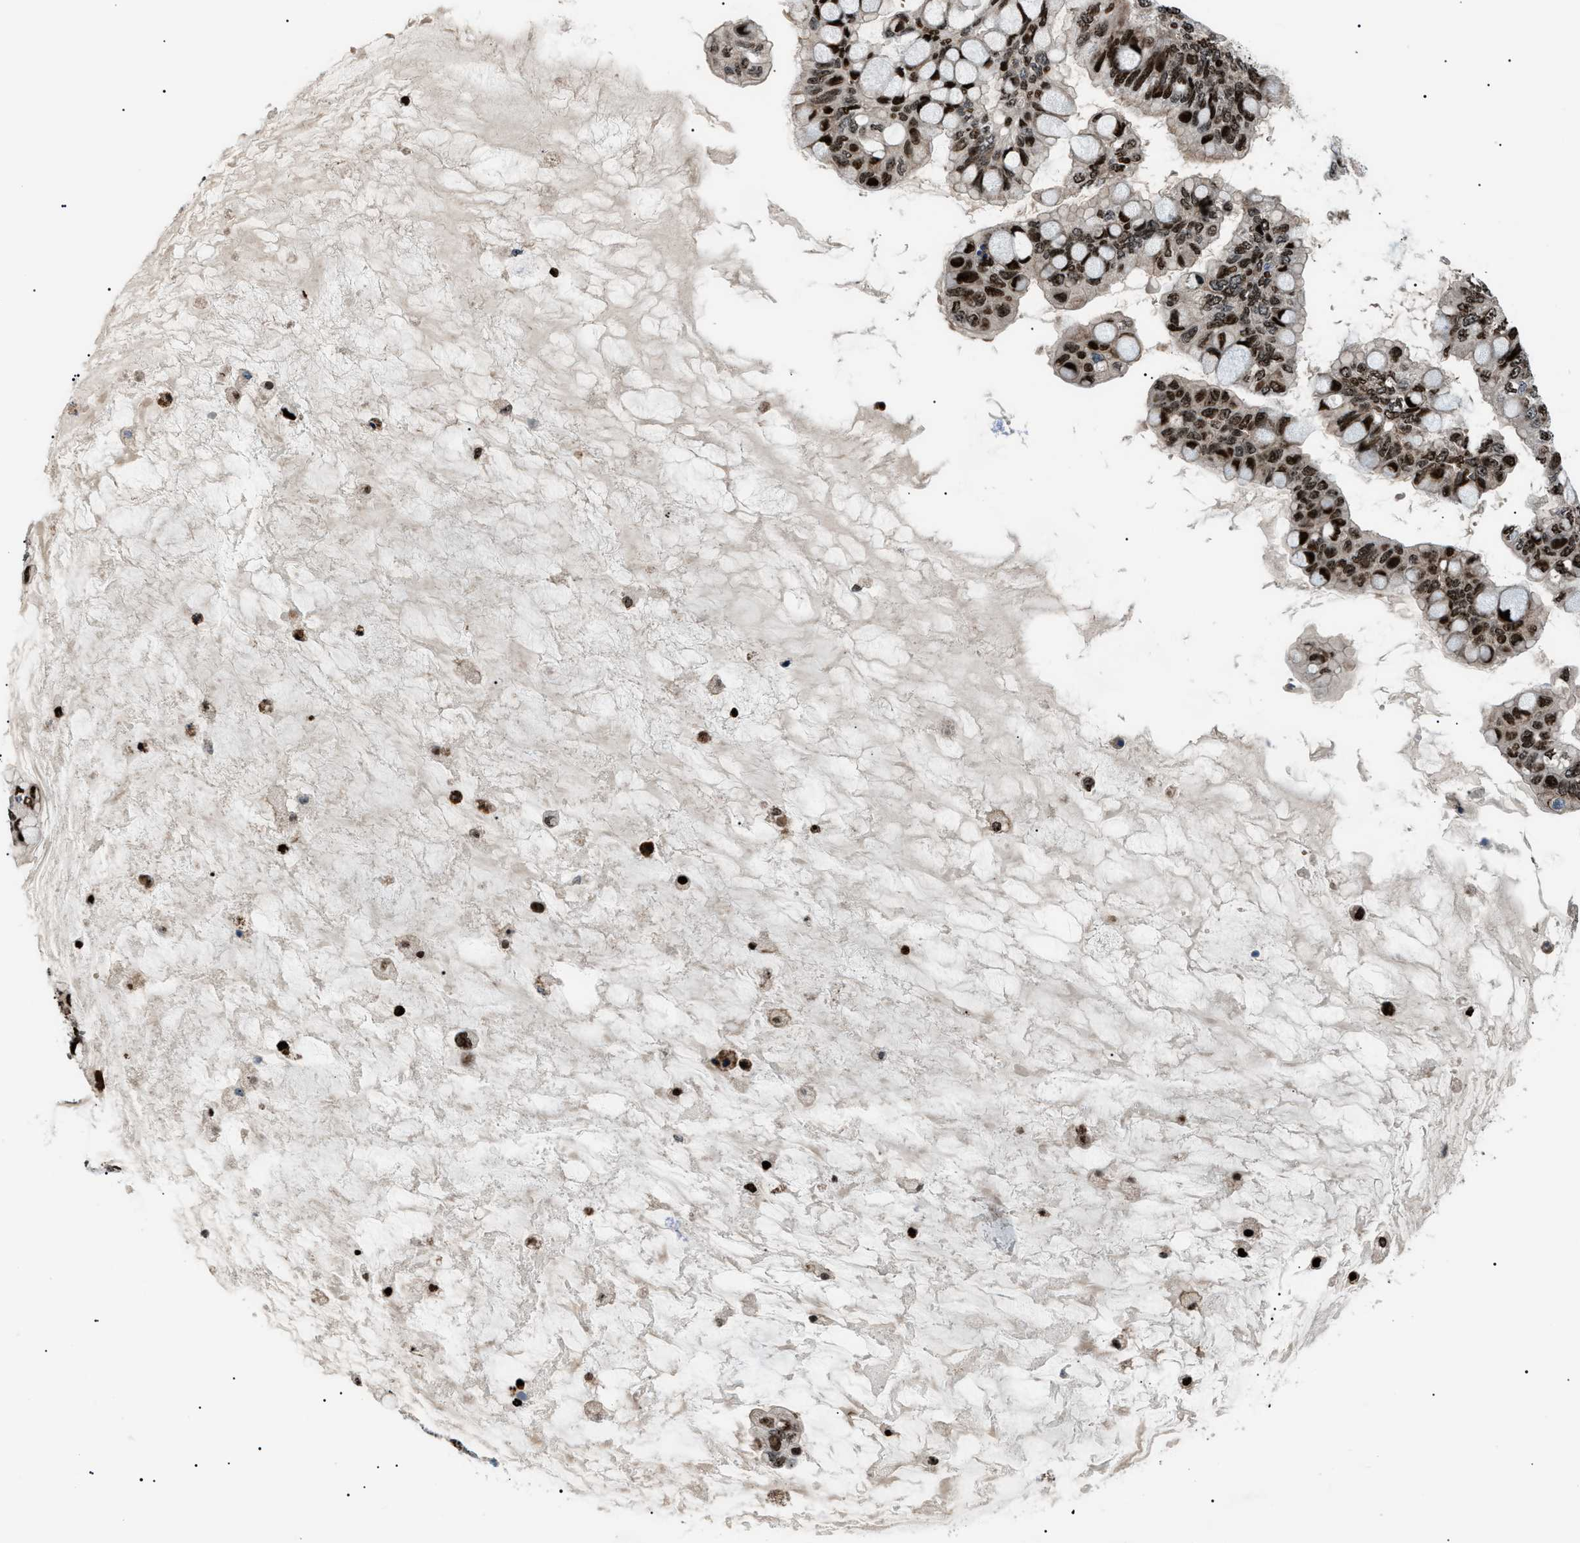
{"staining": {"intensity": "strong", "quantity": ">75%", "location": "nuclear"}, "tissue": "ovarian cancer", "cell_type": "Tumor cells", "image_type": "cancer", "snomed": [{"axis": "morphology", "description": "Cystadenocarcinoma, mucinous, NOS"}, {"axis": "topography", "description": "Ovary"}], "caption": "The image exhibits a brown stain indicating the presence of a protein in the nuclear of tumor cells in ovarian cancer (mucinous cystadenocarcinoma).", "gene": "PRKX", "patient": {"sex": "female", "age": 80}}